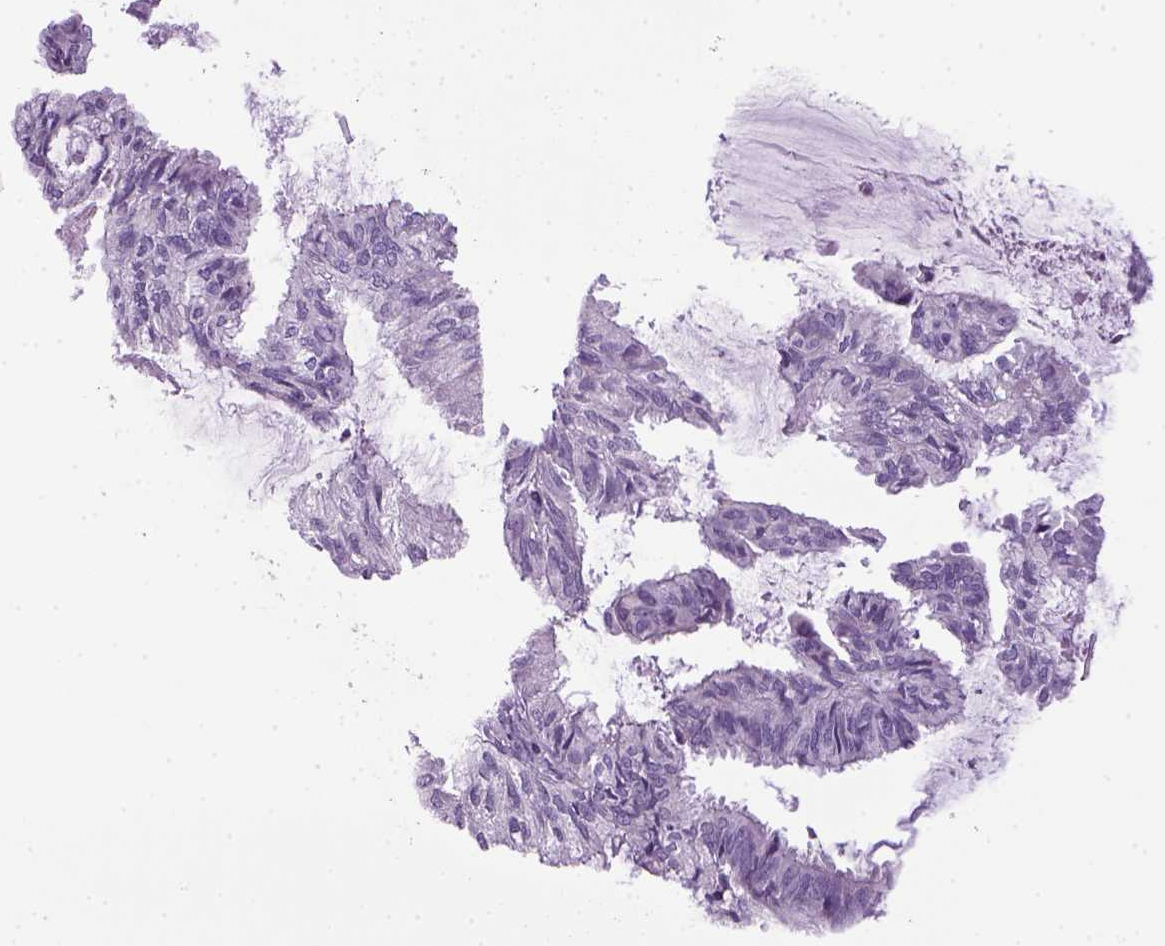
{"staining": {"intensity": "negative", "quantity": "none", "location": "none"}, "tissue": "endometrial cancer", "cell_type": "Tumor cells", "image_type": "cancer", "snomed": [{"axis": "morphology", "description": "Adenocarcinoma, NOS"}, {"axis": "topography", "description": "Endometrium"}], "caption": "IHC histopathology image of neoplastic tissue: endometrial adenocarcinoma stained with DAB reveals no significant protein positivity in tumor cells. Brightfield microscopy of immunohistochemistry (IHC) stained with DAB (brown) and hematoxylin (blue), captured at high magnification.", "gene": "HMCN2", "patient": {"sex": "female", "age": 86}}